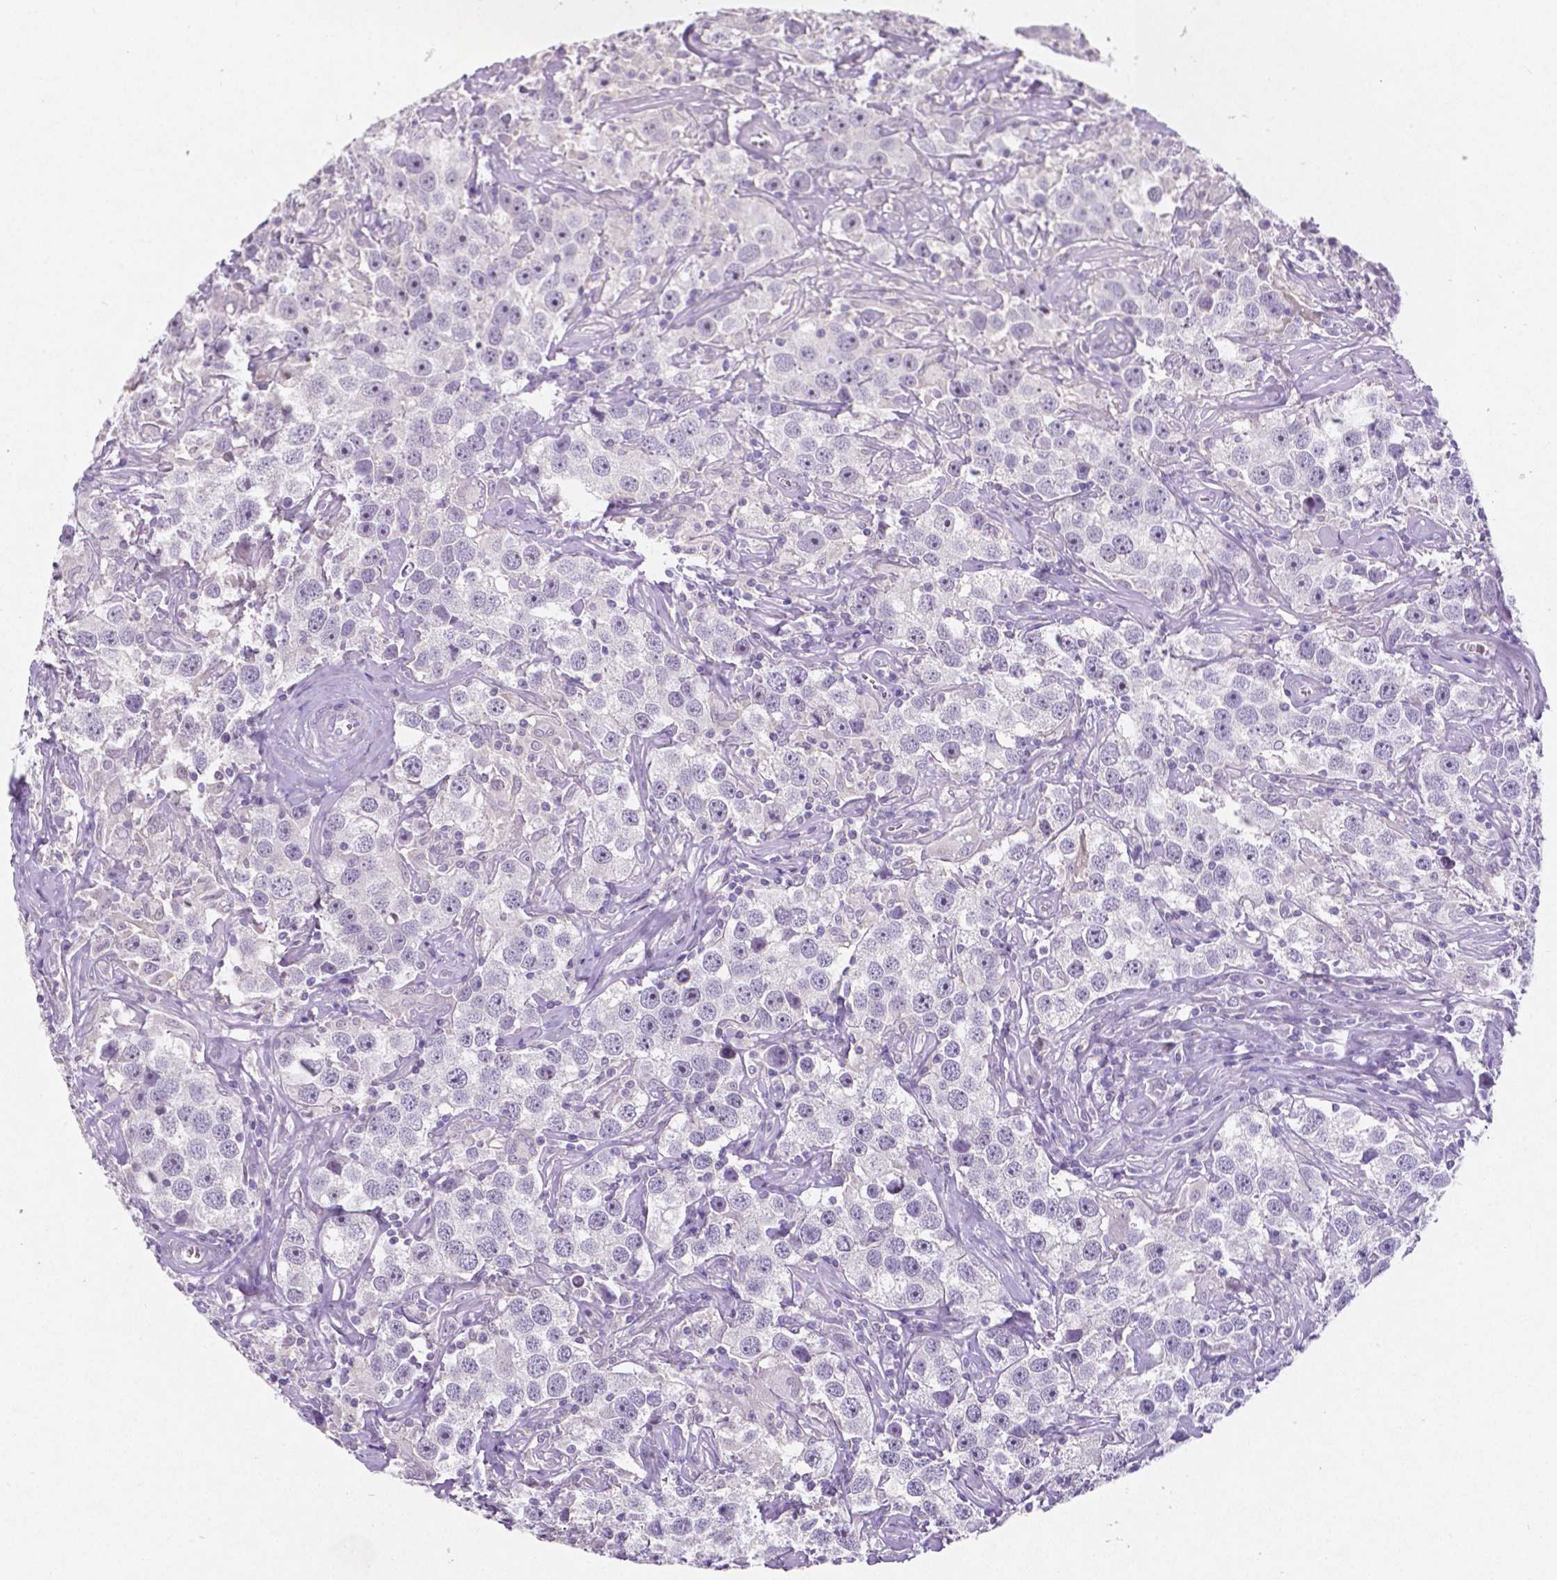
{"staining": {"intensity": "negative", "quantity": "none", "location": "none"}, "tissue": "testis cancer", "cell_type": "Tumor cells", "image_type": "cancer", "snomed": [{"axis": "morphology", "description": "Seminoma, NOS"}, {"axis": "topography", "description": "Testis"}], "caption": "High magnification brightfield microscopy of testis cancer (seminoma) stained with DAB (brown) and counterstained with hematoxylin (blue): tumor cells show no significant expression.", "gene": "SATB2", "patient": {"sex": "male", "age": 49}}